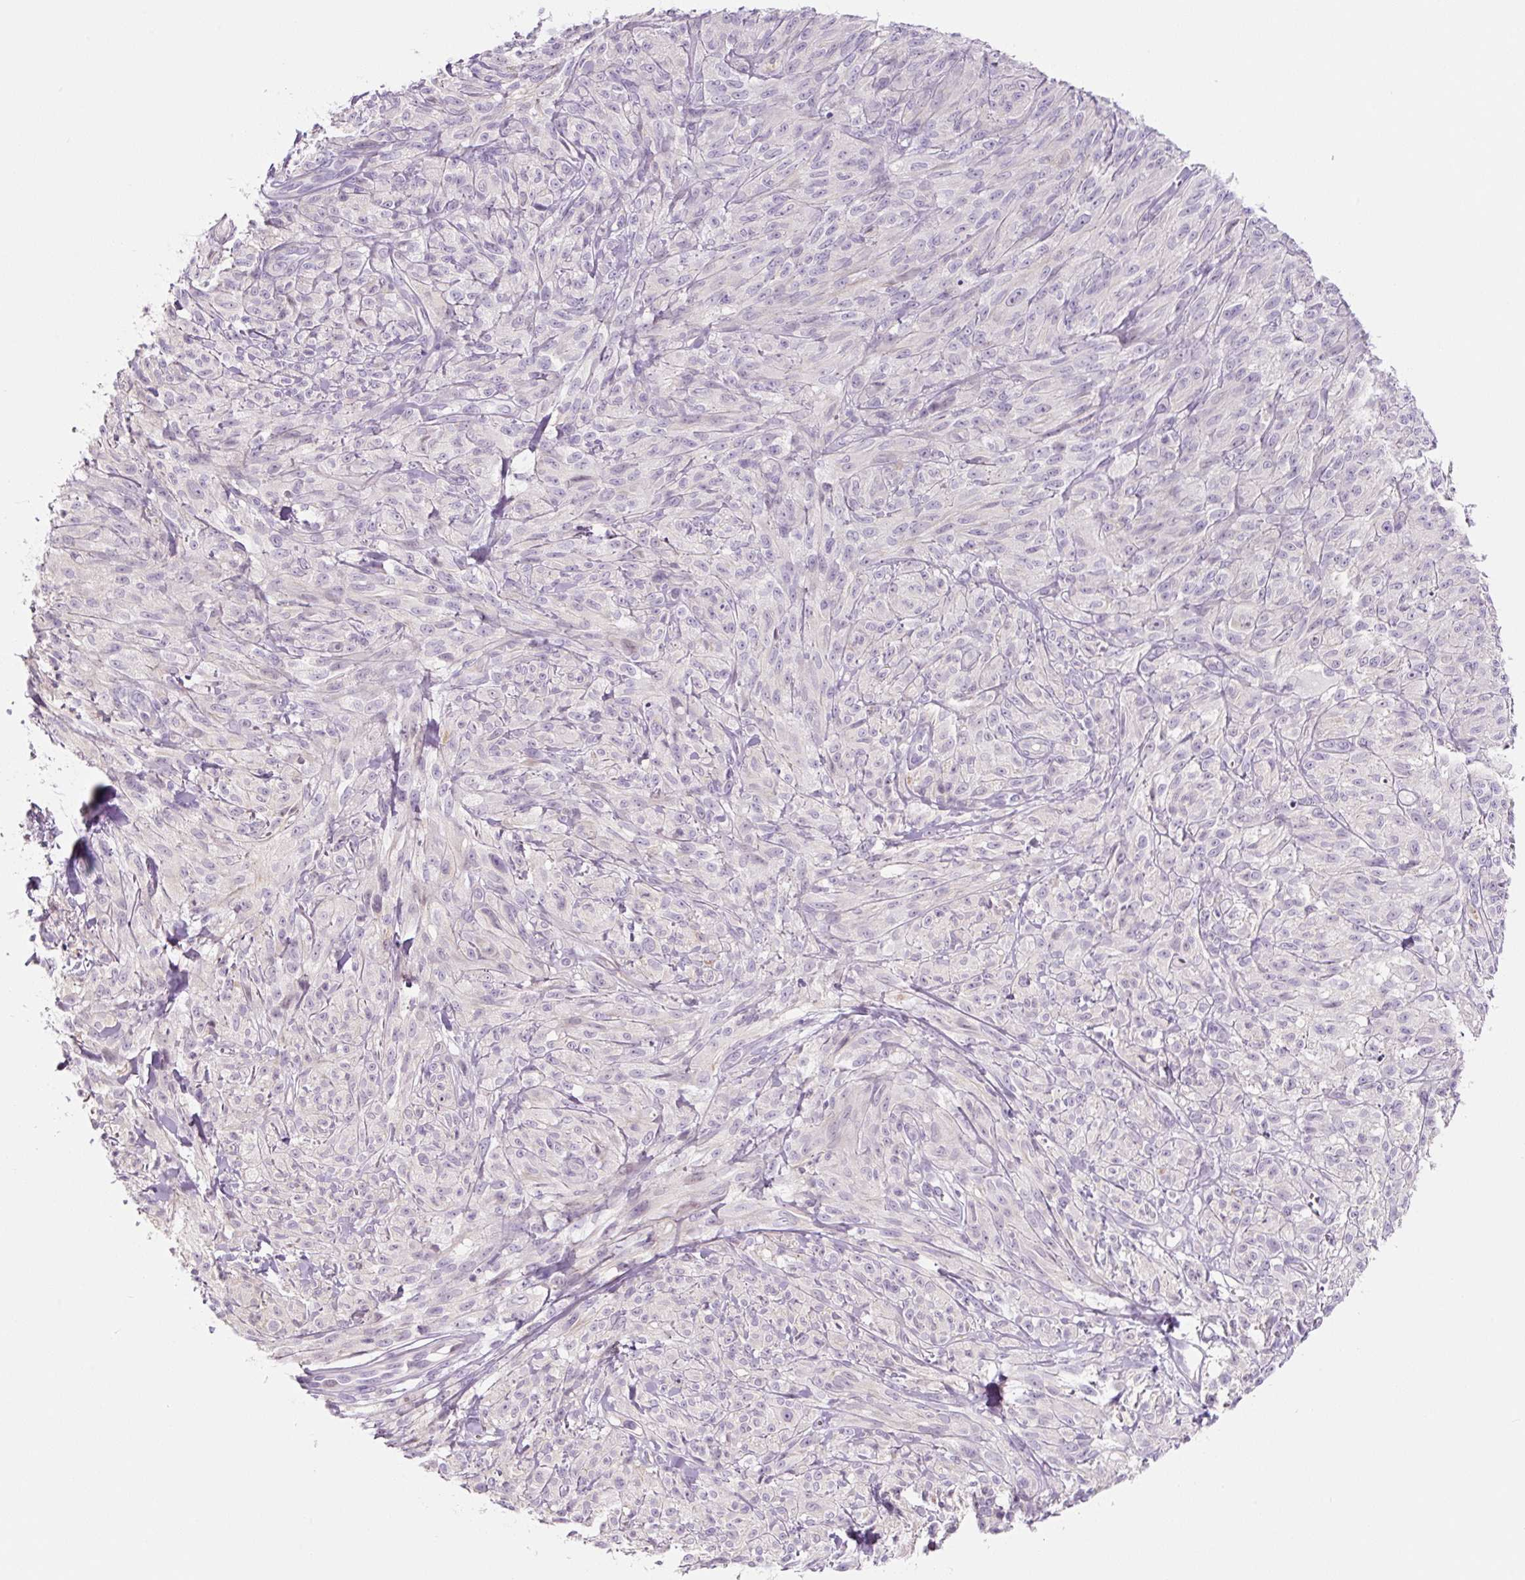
{"staining": {"intensity": "negative", "quantity": "none", "location": "none"}, "tissue": "melanoma", "cell_type": "Tumor cells", "image_type": "cancer", "snomed": [{"axis": "morphology", "description": "Malignant melanoma, NOS"}, {"axis": "topography", "description": "Skin of upper arm"}], "caption": "Tumor cells are negative for brown protein staining in melanoma.", "gene": "CCL25", "patient": {"sex": "female", "age": 65}}